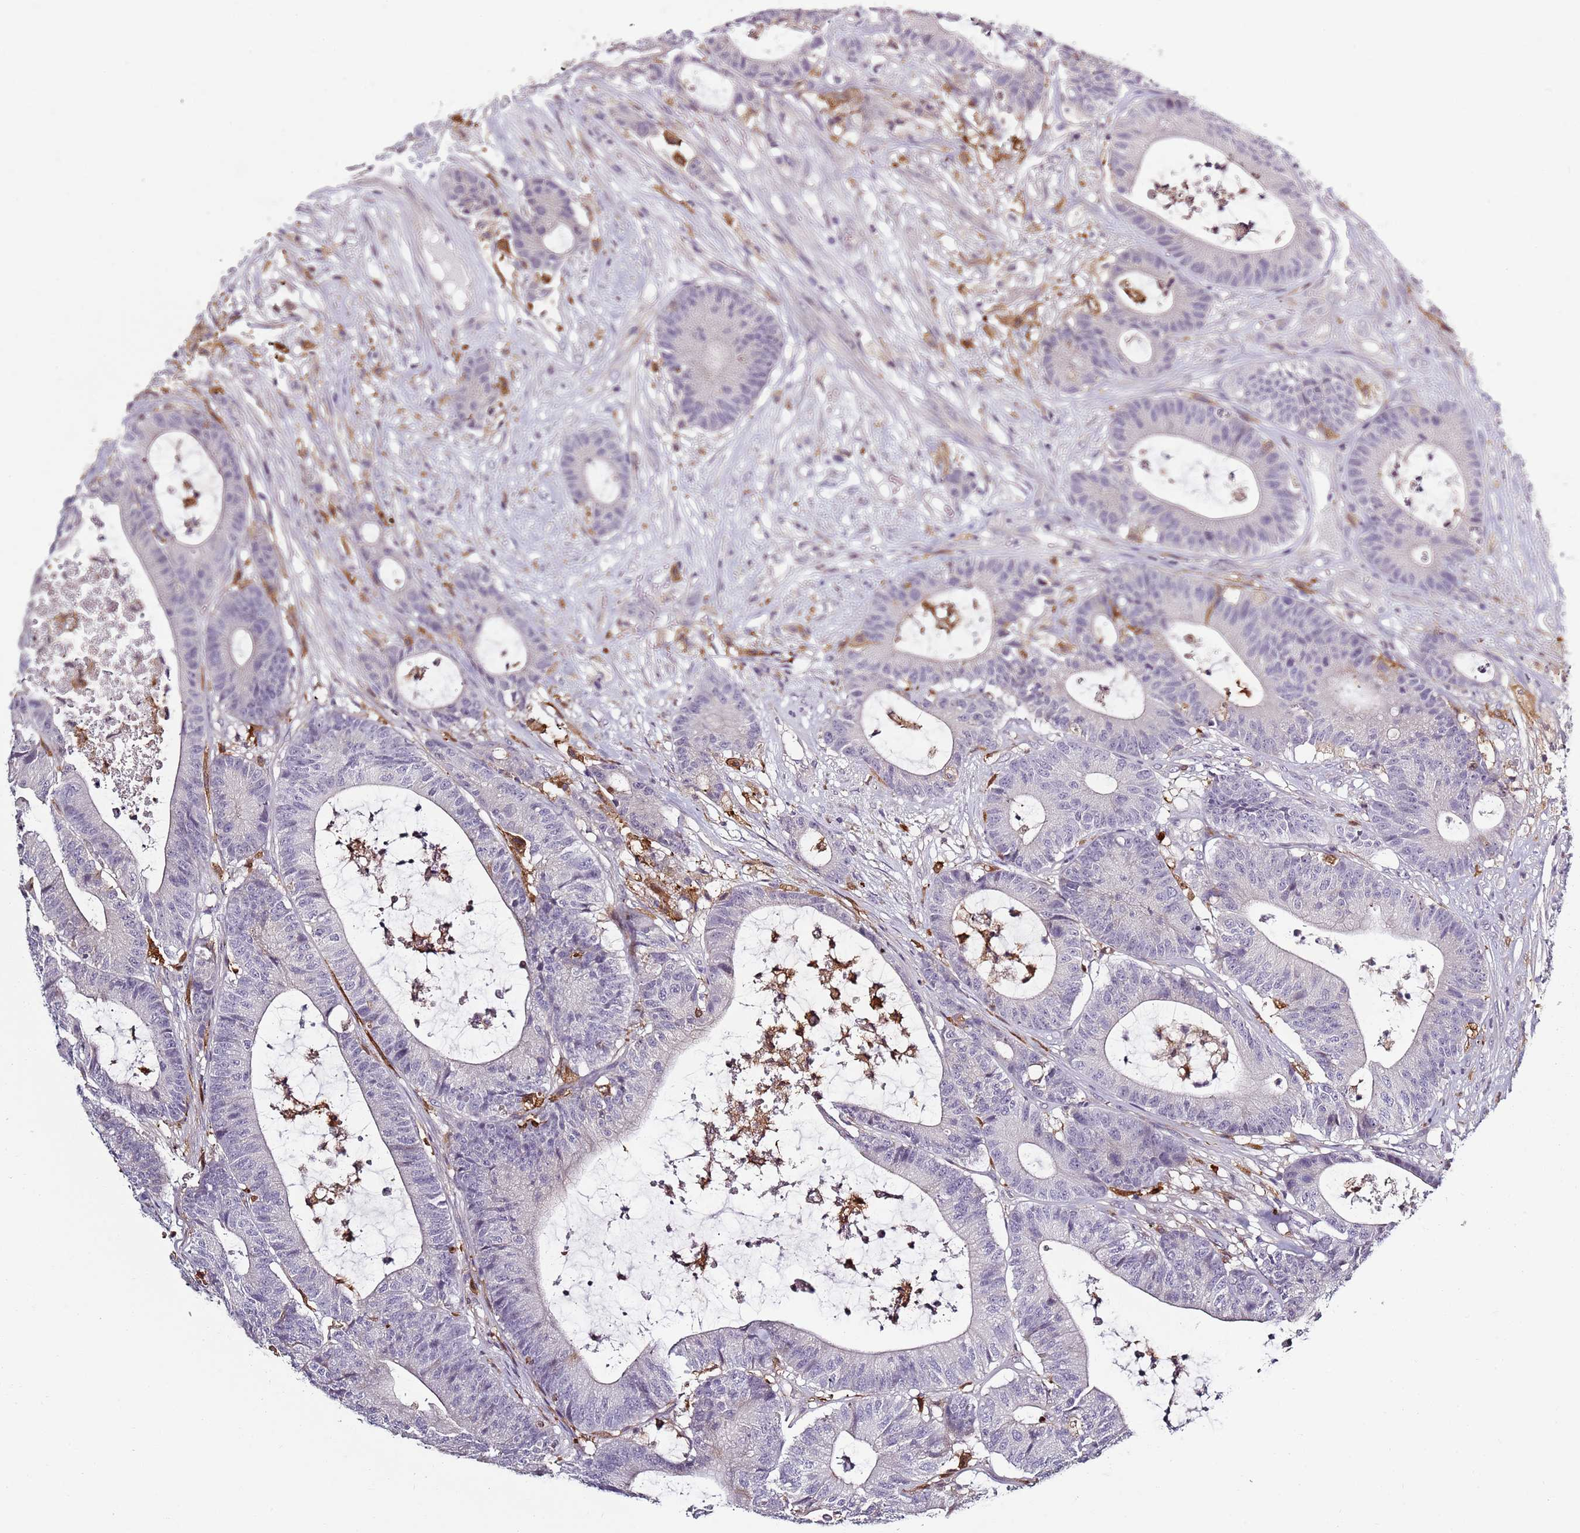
{"staining": {"intensity": "negative", "quantity": "none", "location": "none"}, "tissue": "colorectal cancer", "cell_type": "Tumor cells", "image_type": "cancer", "snomed": [{"axis": "morphology", "description": "Adenocarcinoma, NOS"}, {"axis": "topography", "description": "Colon"}], "caption": "Immunohistochemical staining of colorectal cancer (adenocarcinoma) exhibits no significant expression in tumor cells. Nuclei are stained in blue.", "gene": "CC2D2B", "patient": {"sex": "female", "age": 84}}